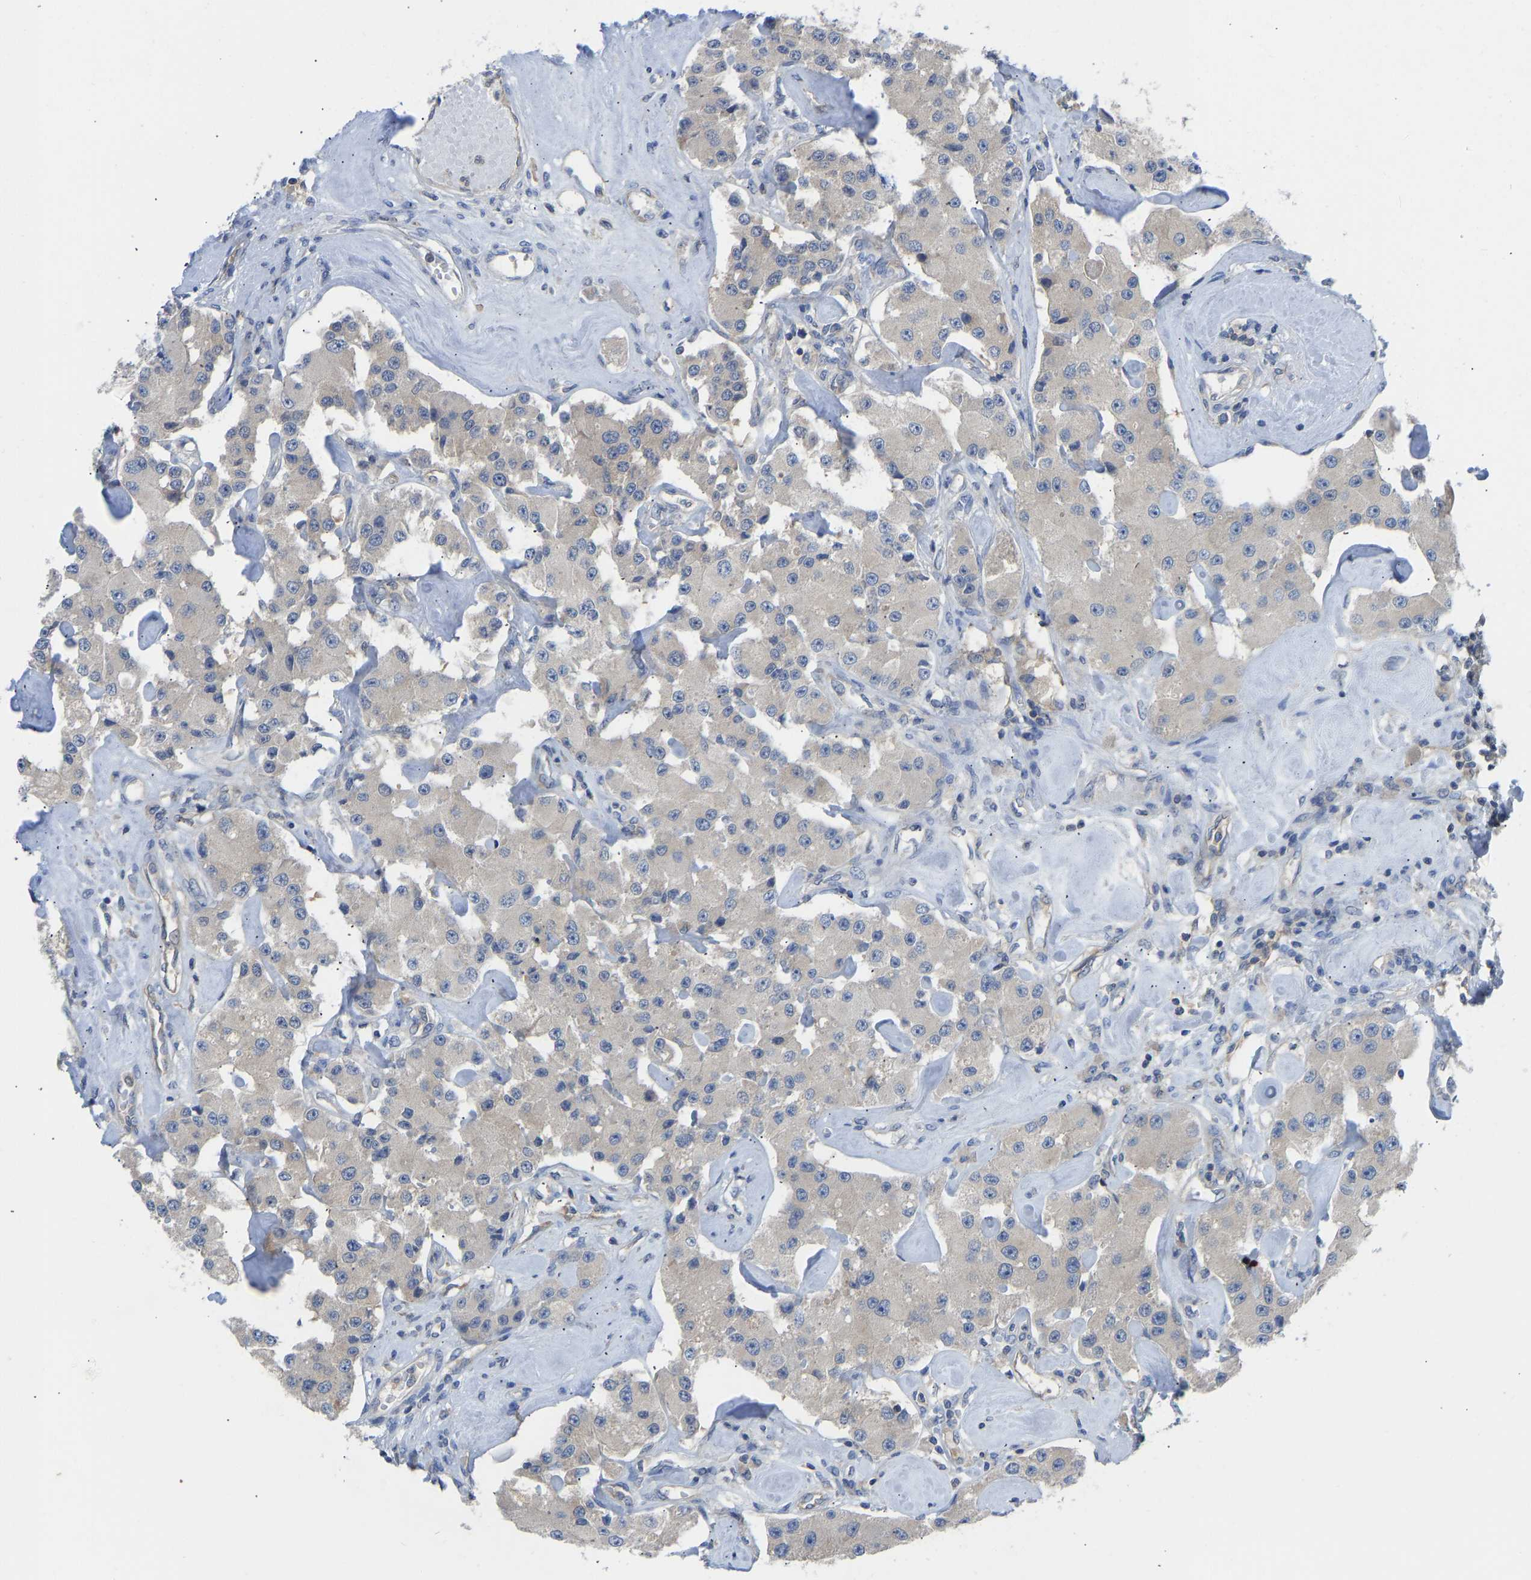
{"staining": {"intensity": "weak", "quantity": ">75%", "location": "cytoplasmic/membranous"}, "tissue": "carcinoid", "cell_type": "Tumor cells", "image_type": "cancer", "snomed": [{"axis": "morphology", "description": "Carcinoid, malignant, NOS"}, {"axis": "topography", "description": "Pancreas"}], "caption": "Tumor cells show low levels of weak cytoplasmic/membranous positivity in about >75% of cells in human carcinoid. The protein is stained brown, and the nuclei are stained in blue (DAB (3,3'-diaminobenzidine) IHC with brightfield microscopy, high magnification).", "gene": "PPP3CA", "patient": {"sex": "male", "age": 41}}